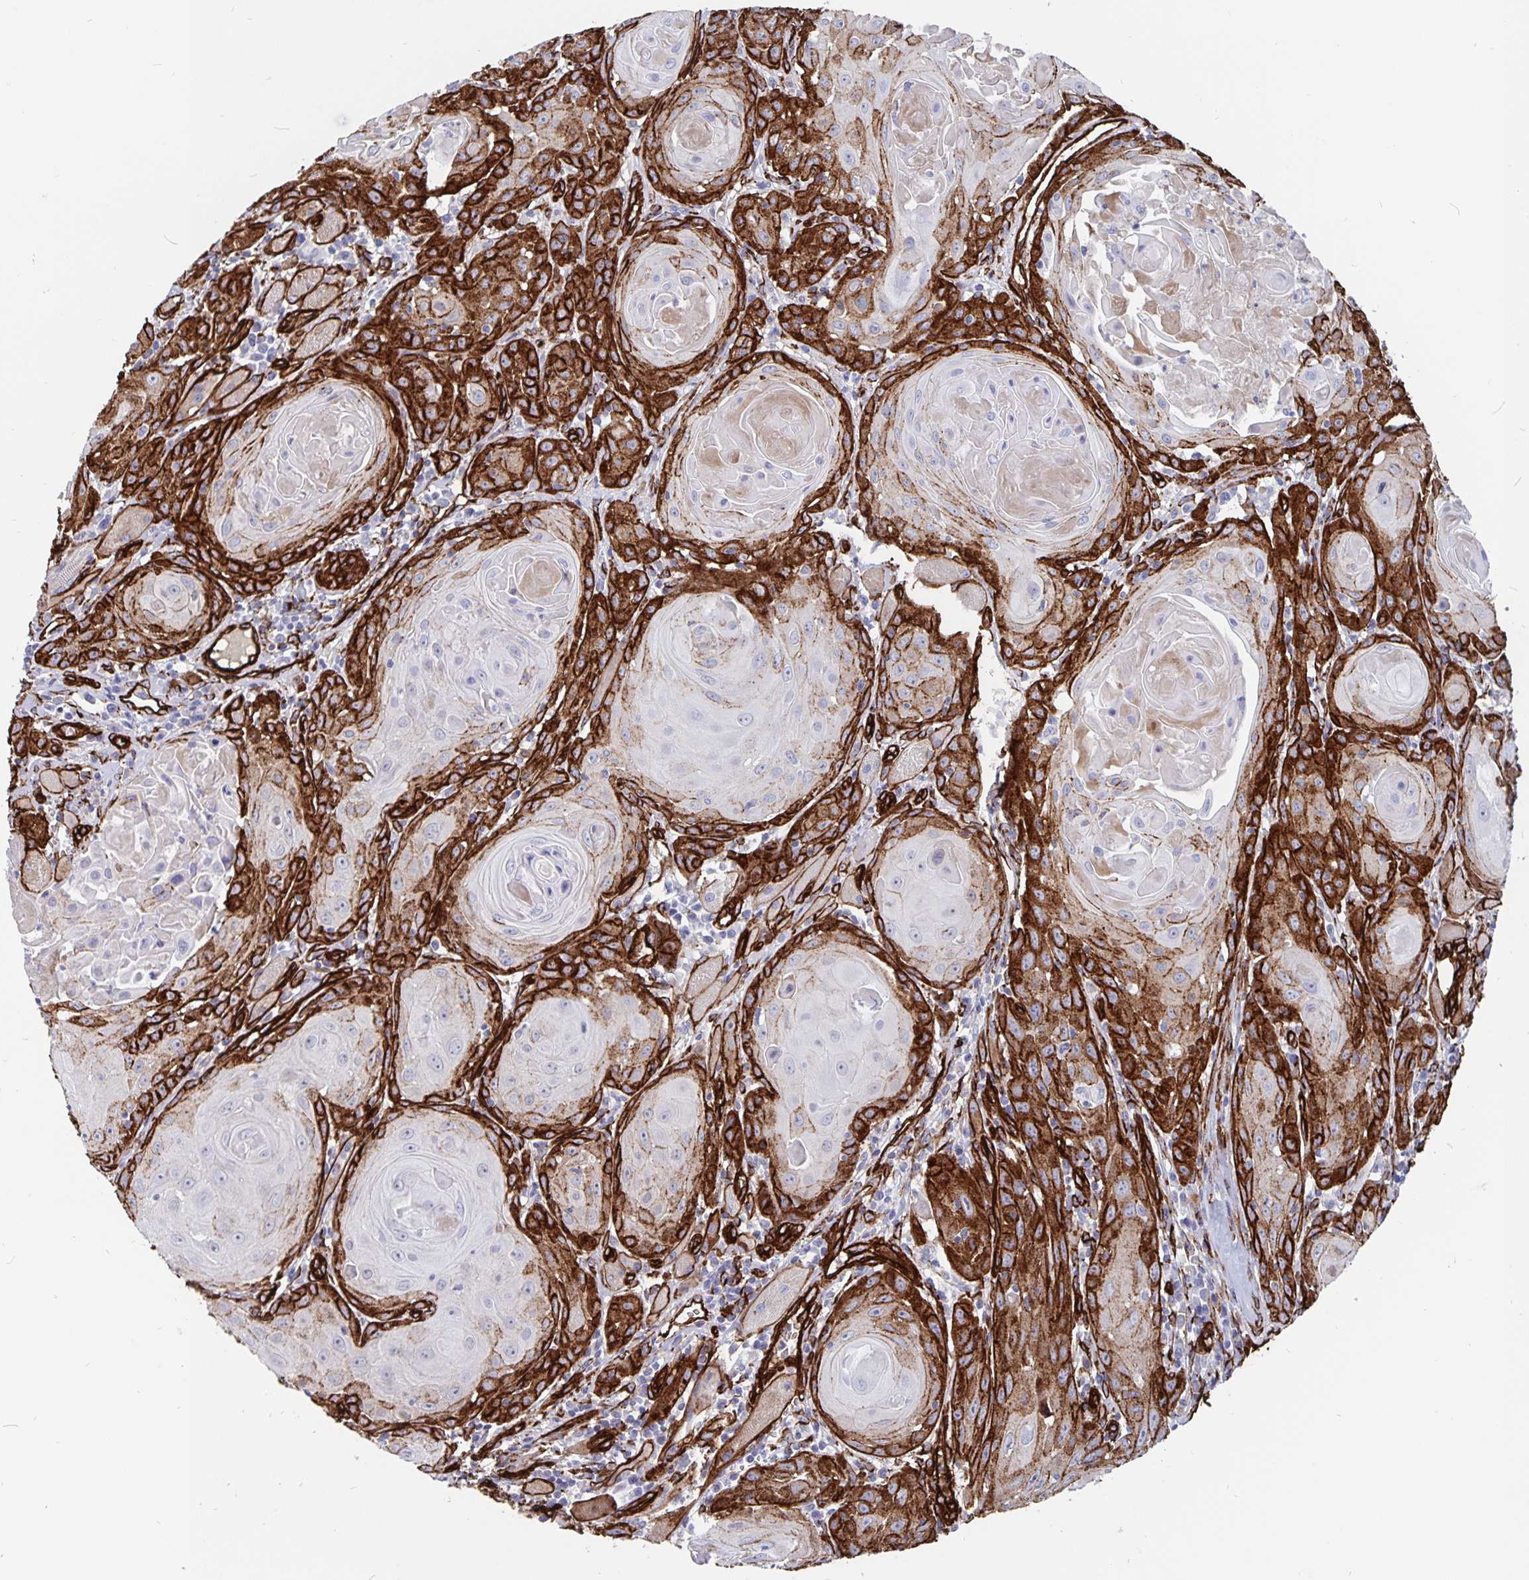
{"staining": {"intensity": "strong", "quantity": "25%-75%", "location": "cytoplasmic/membranous"}, "tissue": "head and neck cancer", "cell_type": "Tumor cells", "image_type": "cancer", "snomed": [{"axis": "morphology", "description": "Squamous cell carcinoma, NOS"}, {"axis": "topography", "description": "Head-Neck"}], "caption": "Immunohistochemical staining of head and neck squamous cell carcinoma reveals strong cytoplasmic/membranous protein staining in approximately 25%-75% of tumor cells. The protein of interest is stained brown, and the nuclei are stained in blue (DAB IHC with brightfield microscopy, high magnification).", "gene": "DCHS2", "patient": {"sex": "female", "age": 80}}